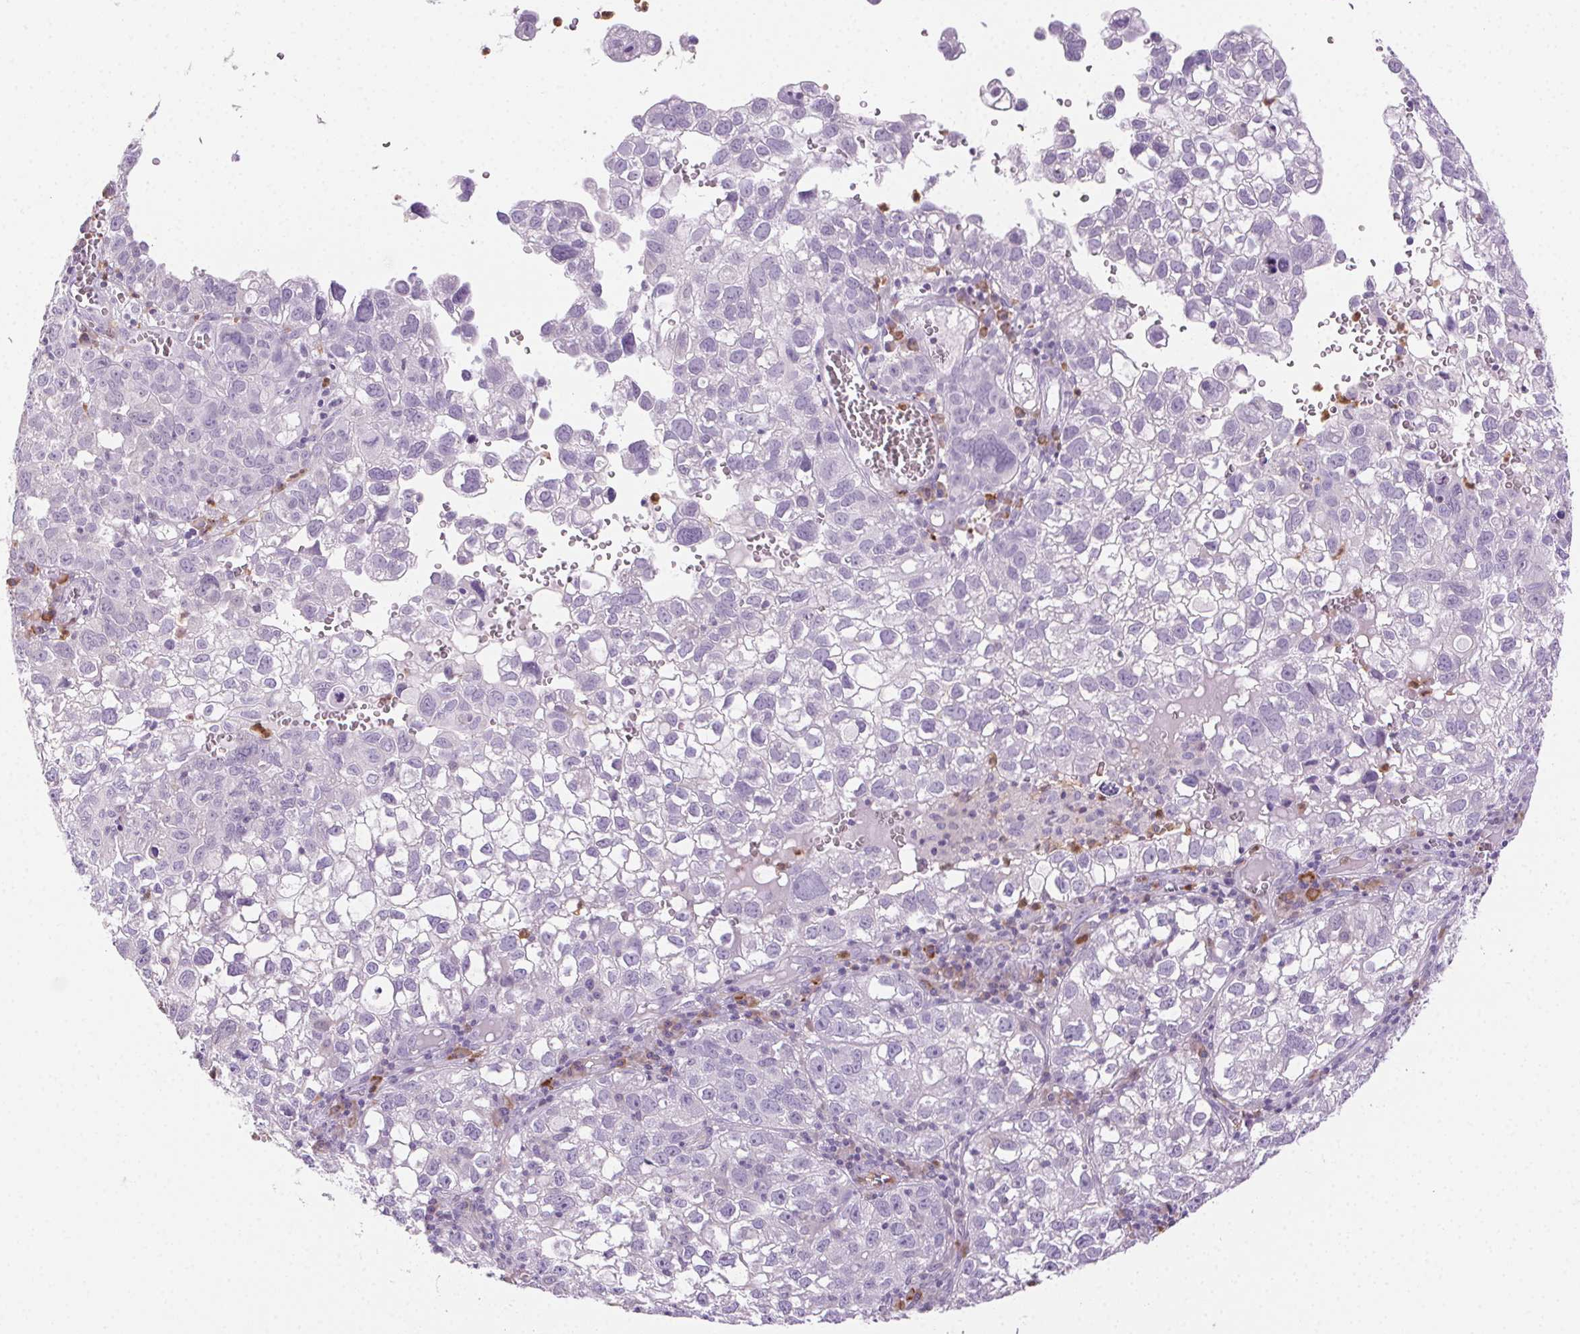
{"staining": {"intensity": "negative", "quantity": "none", "location": "none"}, "tissue": "cervical cancer", "cell_type": "Tumor cells", "image_type": "cancer", "snomed": [{"axis": "morphology", "description": "Squamous cell carcinoma, NOS"}, {"axis": "topography", "description": "Cervix"}], "caption": "IHC image of neoplastic tissue: human squamous cell carcinoma (cervical) stained with DAB demonstrates no significant protein expression in tumor cells.", "gene": "TMEM45A", "patient": {"sex": "female", "age": 55}}